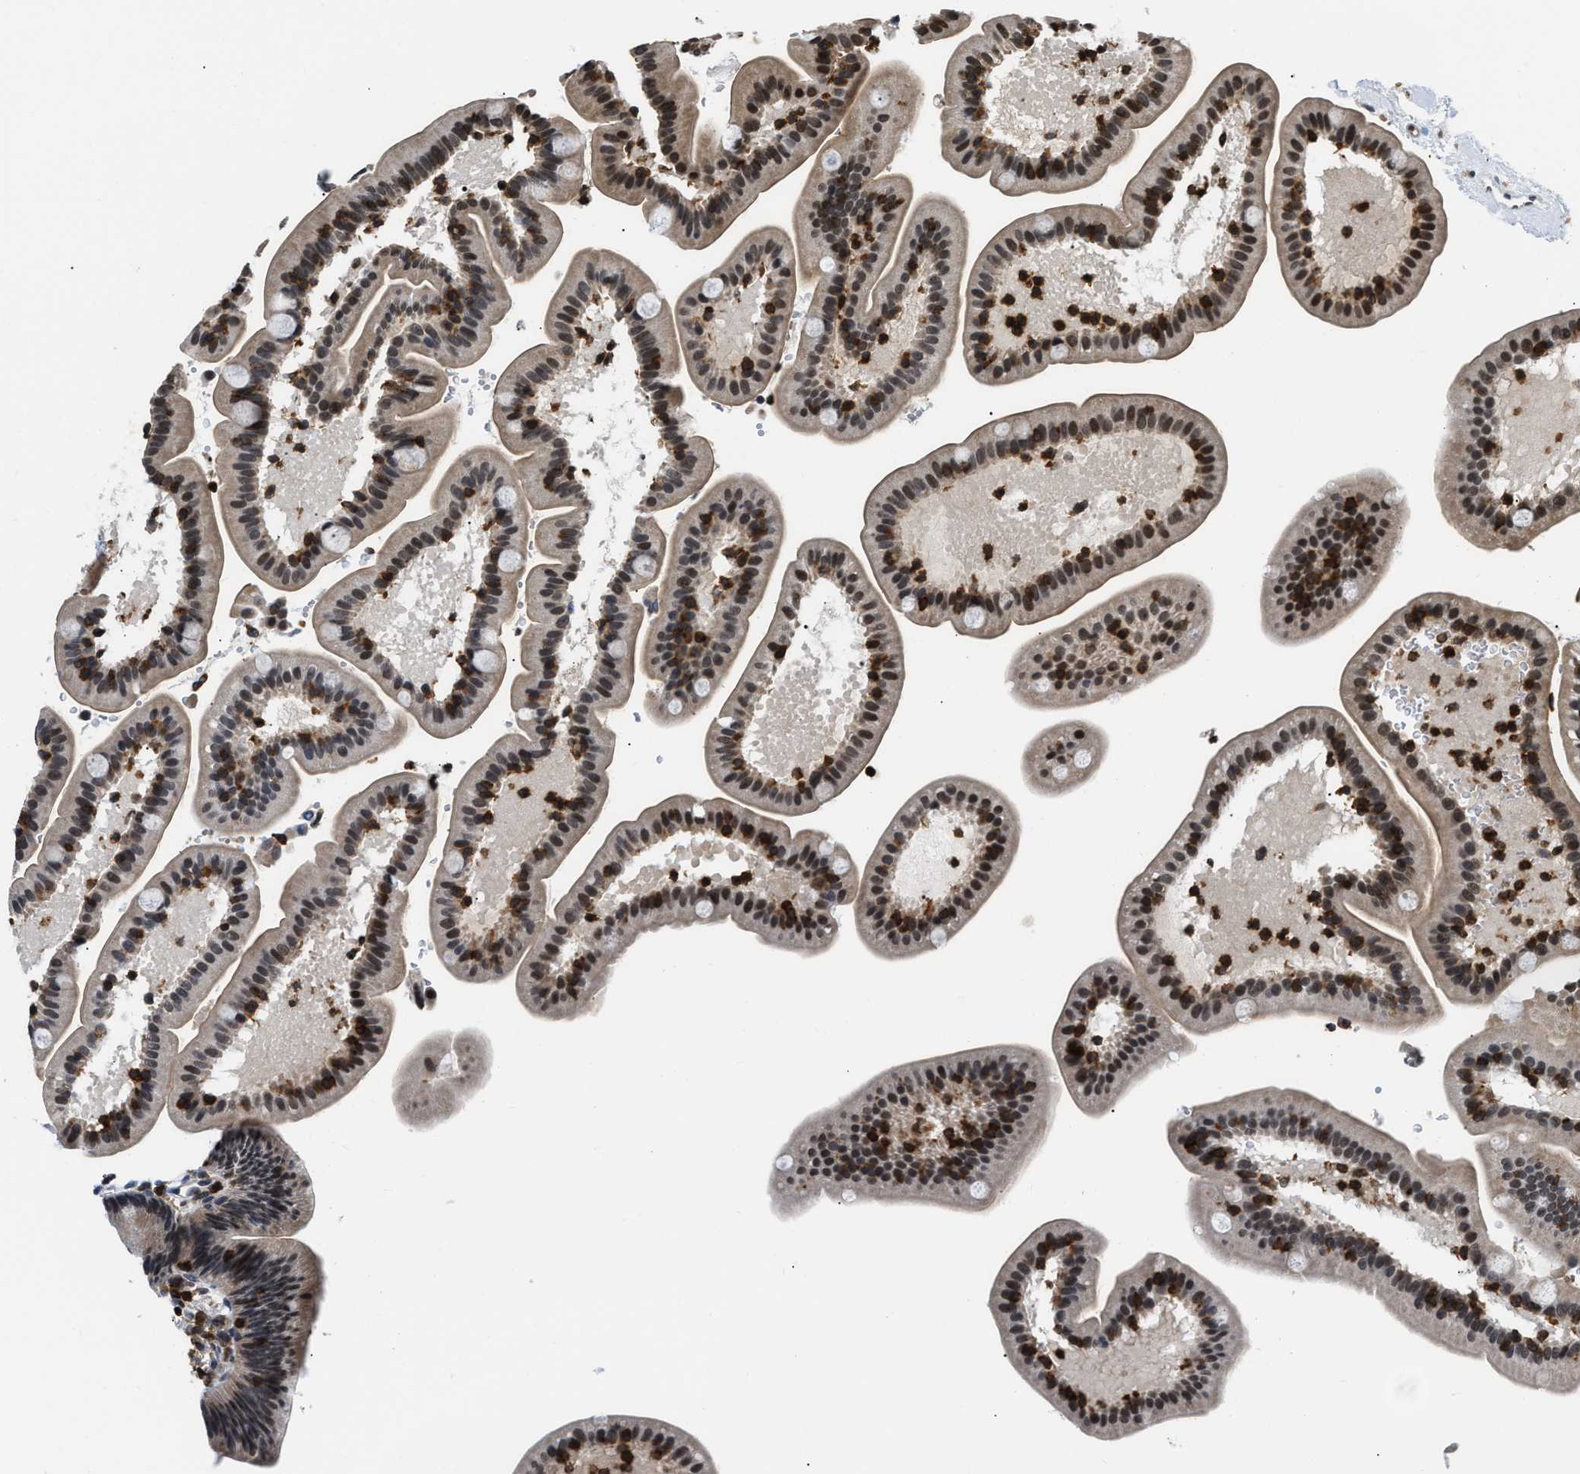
{"staining": {"intensity": "strong", "quantity": "25%-75%", "location": "nuclear"}, "tissue": "duodenum", "cell_type": "Glandular cells", "image_type": "normal", "snomed": [{"axis": "morphology", "description": "Normal tissue, NOS"}, {"axis": "topography", "description": "Duodenum"}], "caption": "This photomicrograph shows unremarkable duodenum stained with immunohistochemistry (IHC) to label a protein in brown. The nuclear of glandular cells show strong positivity for the protein. Nuclei are counter-stained blue.", "gene": "STK10", "patient": {"sex": "male", "age": 54}}